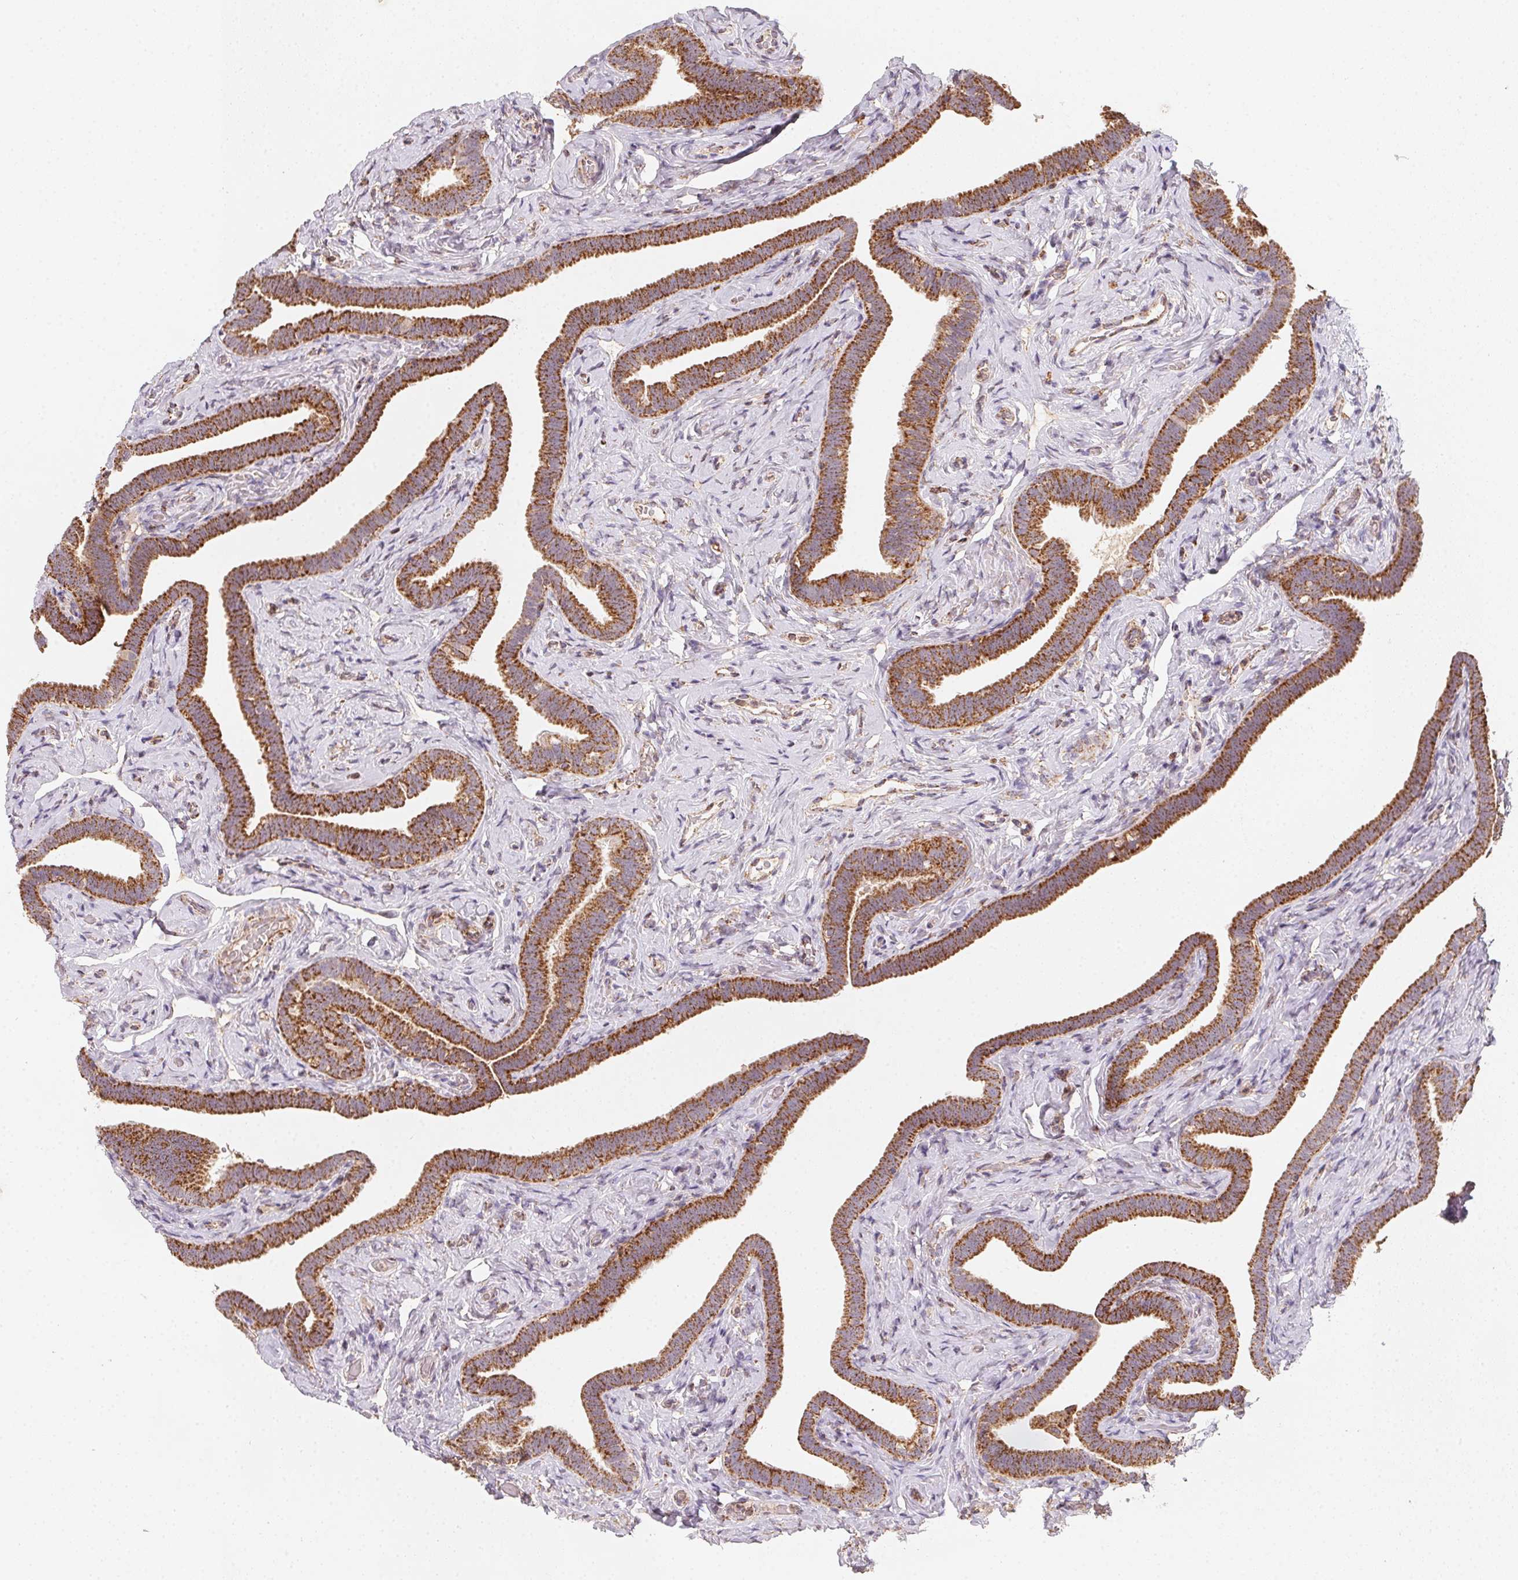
{"staining": {"intensity": "strong", "quantity": ">75%", "location": "cytoplasmic/membranous"}, "tissue": "fallopian tube", "cell_type": "Glandular cells", "image_type": "normal", "snomed": [{"axis": "morphology", "description": "Normal tissue, NOS"}, {"axis": "topography", "description": "Fallopian tube"}], "caption": "Fallopian tube stained for a protein displays strong cytoplasmic/membranous positivity in glandular cells. (Stains: DAB in brown, nuclei in blue, Microscopy: brightfield microscopy at high magnification).", "gene": "NDUFS6", "patient": {"sex": "female", "age": 69}}